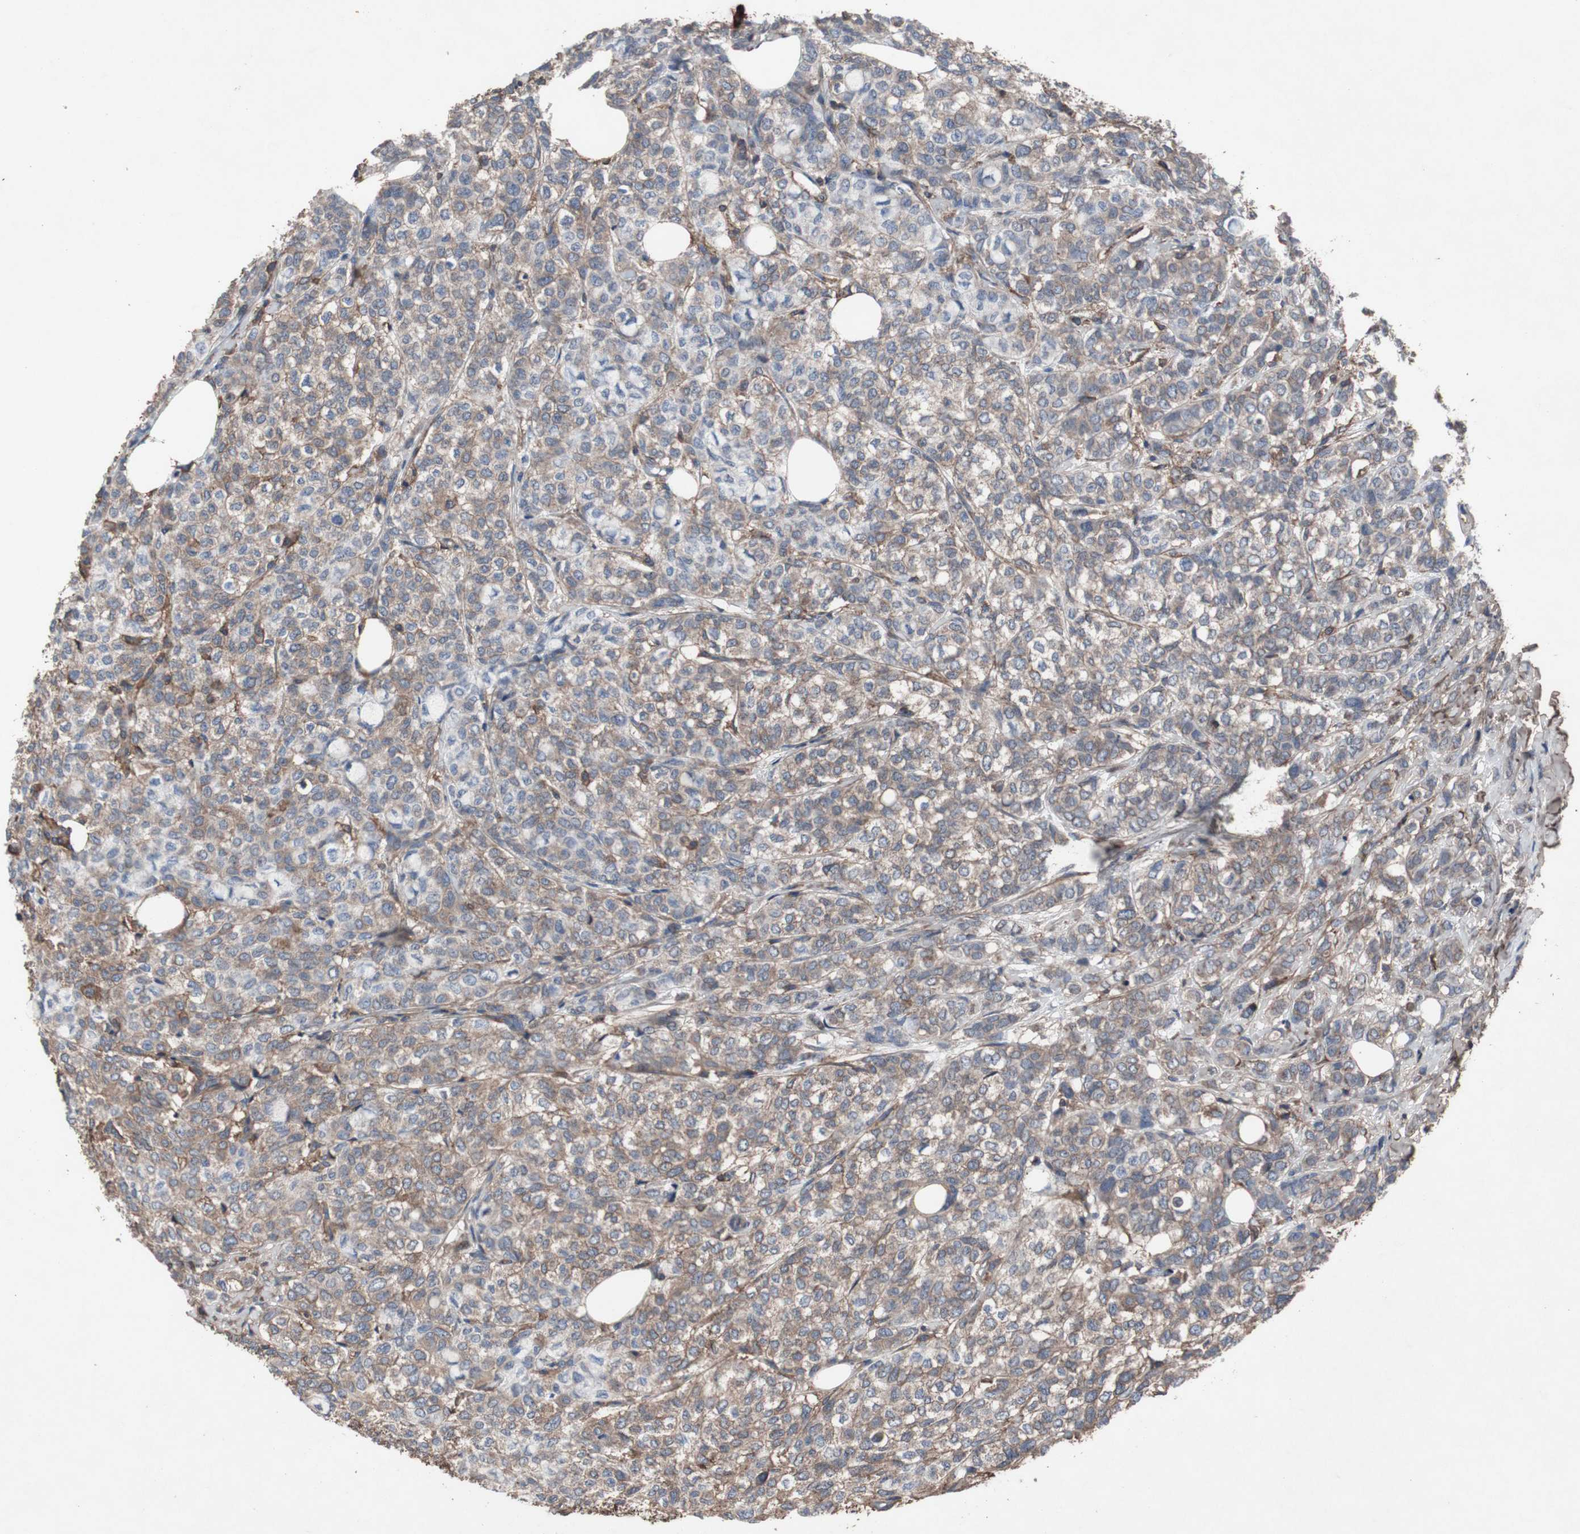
{"staining": {"intensity": "moderate", "quantity": ">75%", "location": "cytoplasmic/membranous"}, "tissue": "breast cancer", "cell_type": "Tumor cells", "image_type": "cancer", "snomed": [{"axis": "morphology", "description": "Lobular carcinoma"}, {"axis": "topography", "description": "Breast"}], "caption": "IHC photomicrograph of neoplastic tissue: human breast cancer stained using immunohistochemistry (IHC) reveals medium levels of moderate protein expression localized specifically in the cytoplasmic/membranous of tumor cells, appearing as a cytoplasmic/membranous brown color.", "gene": "COL6A2", "patient": {"sex": "female", "age": 60}}